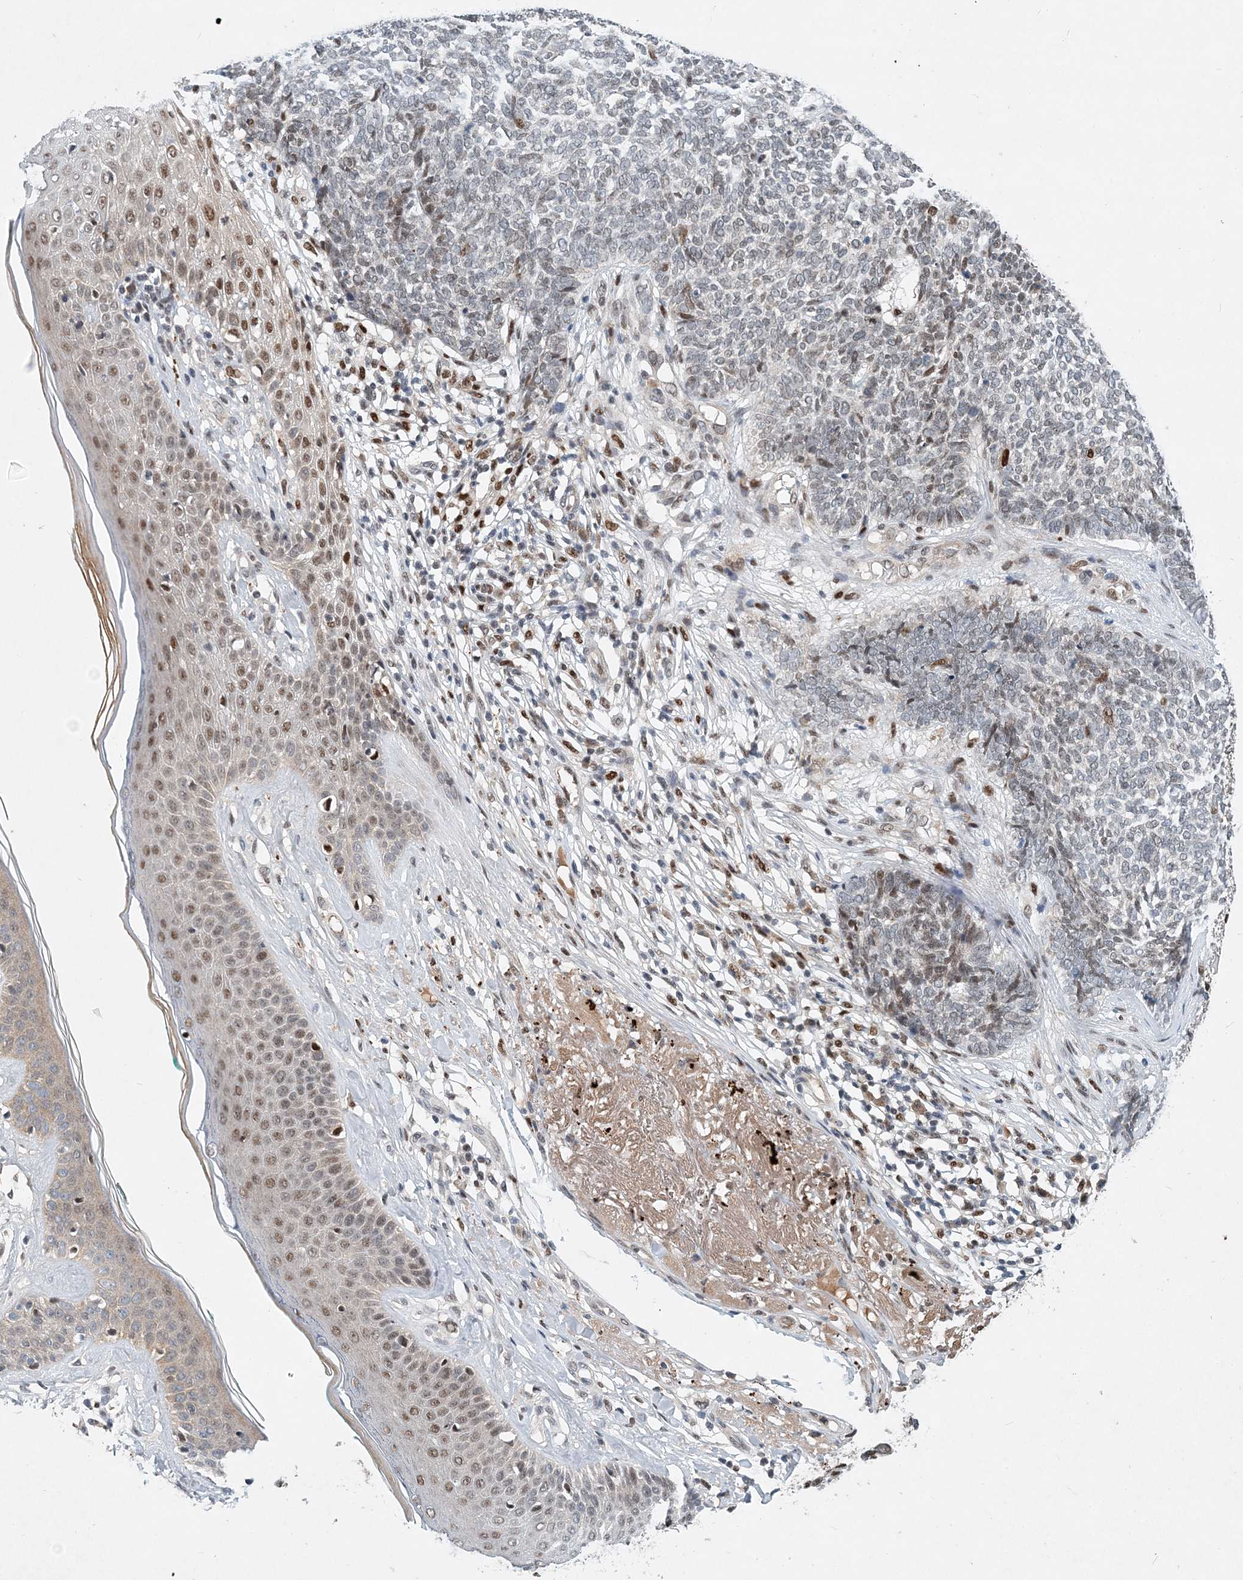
{"staining": {"intensity": "negative", "quantity": "none", "location": "none"}, "tissue": "skin cancer", "cell_type": "Tumor cells", "image_type": "cancer", "snomed": [{"axis": "morphology", "description": "Basal cell carcinoma"}, {"axis": "topography", "description": "Skin"}], "caption": "Skin cancer was stained to show a protein in brown. There is no significant expression in tumor cells.", "gene": "KPNA4", "patient": {"sex": "female", "age": 84}}